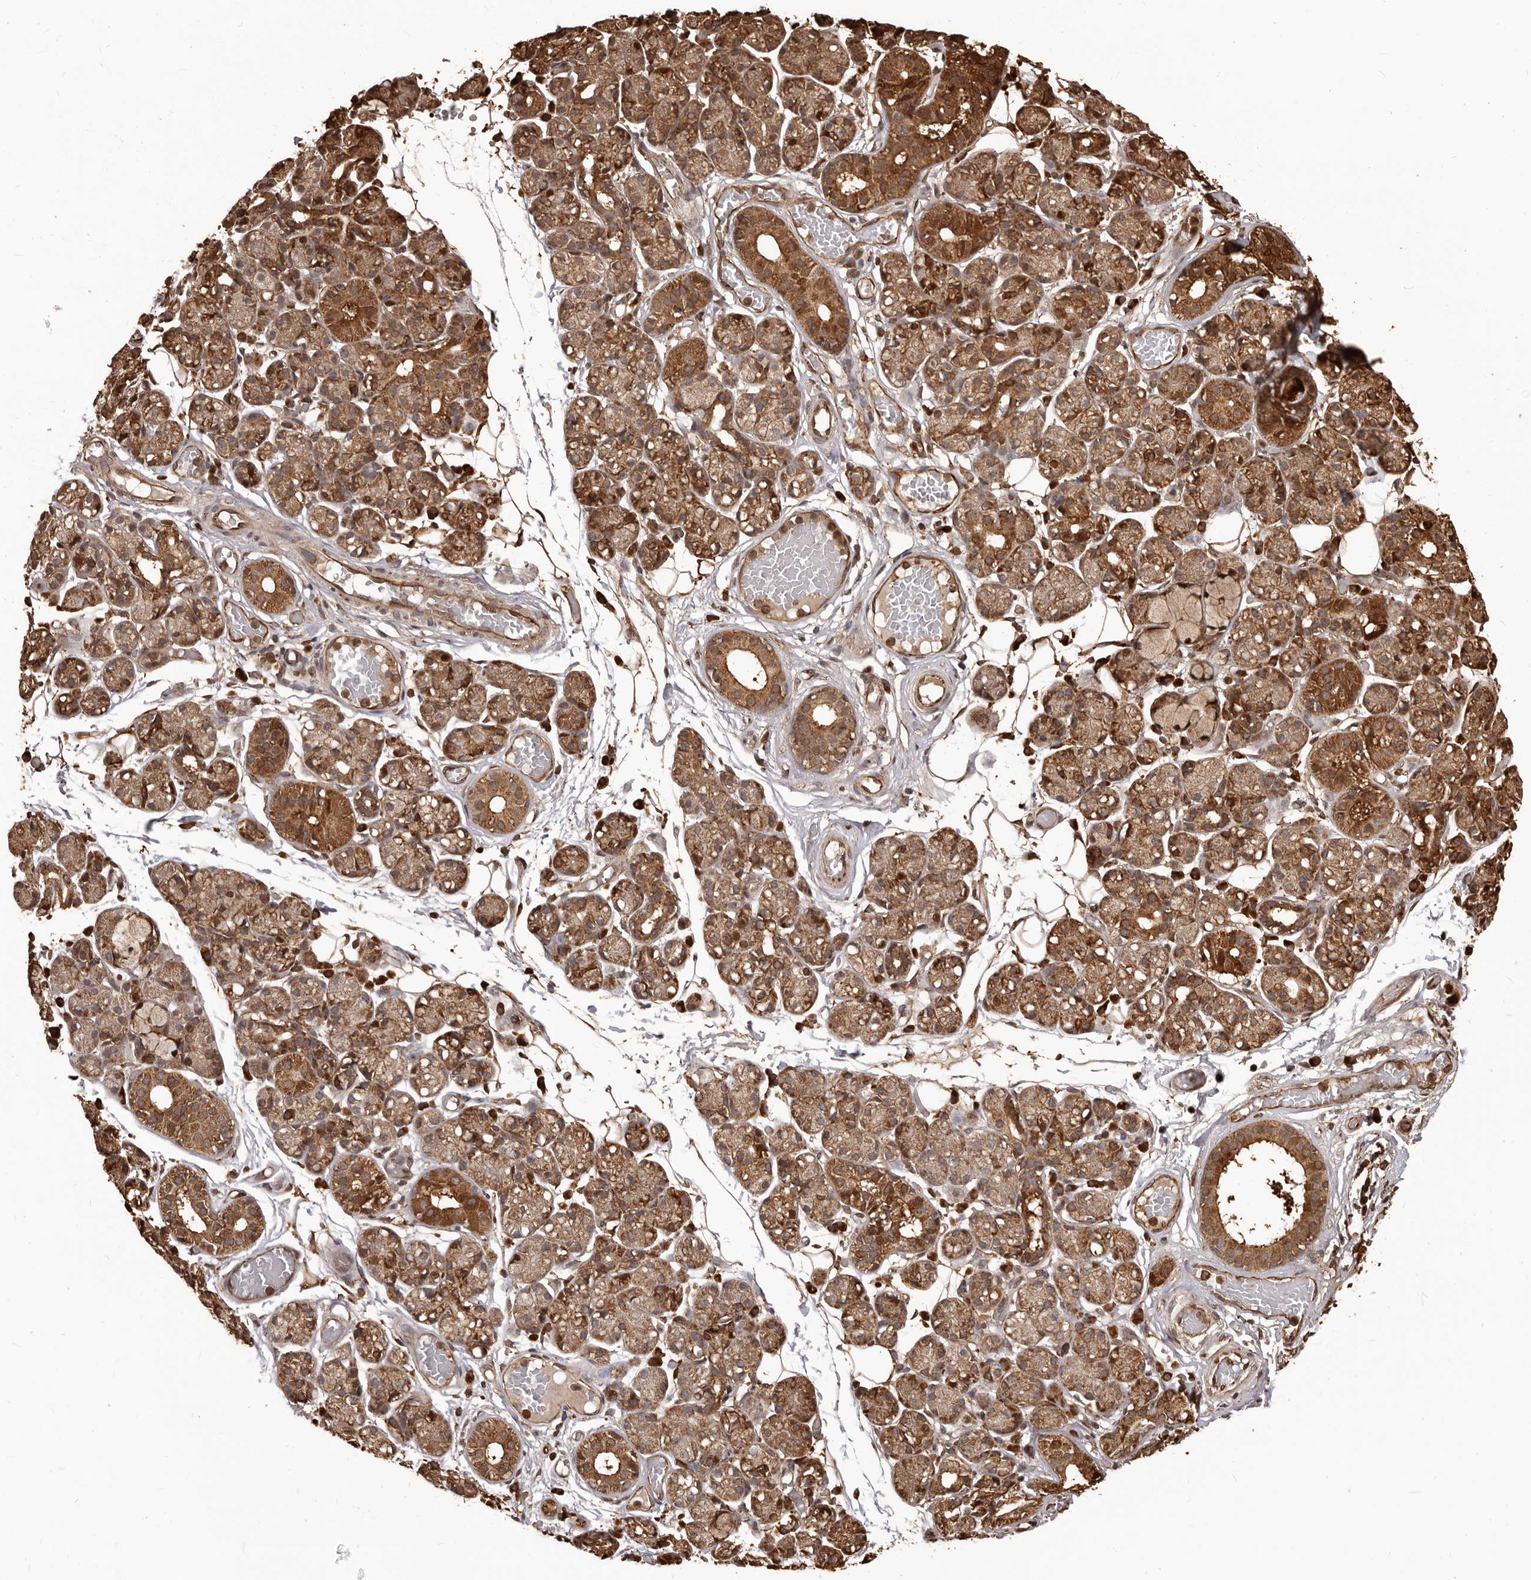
{"staining": {"intensity": "strong", "quantity": "25%-75%", "location": "cytoplasmic/membranous,nuclear"}, "tissue": "salivary gland", "cell_type": "Glandular cells", "image_type": "normal", "snomed": [{"axis": "morphology", "description": "Normal tissue, NOS"}, {"axis": "topography", "description": "Salivary gland"}], "caption": "Normal salivary gland was stained to show a protein in brown. There is high levels of strong cytoplasmic/membranous,nuclear staining in approximately 25%-75% of glandular cells.", "gene": "MTO1", "patient": {"sex": "male", "age": 63}}